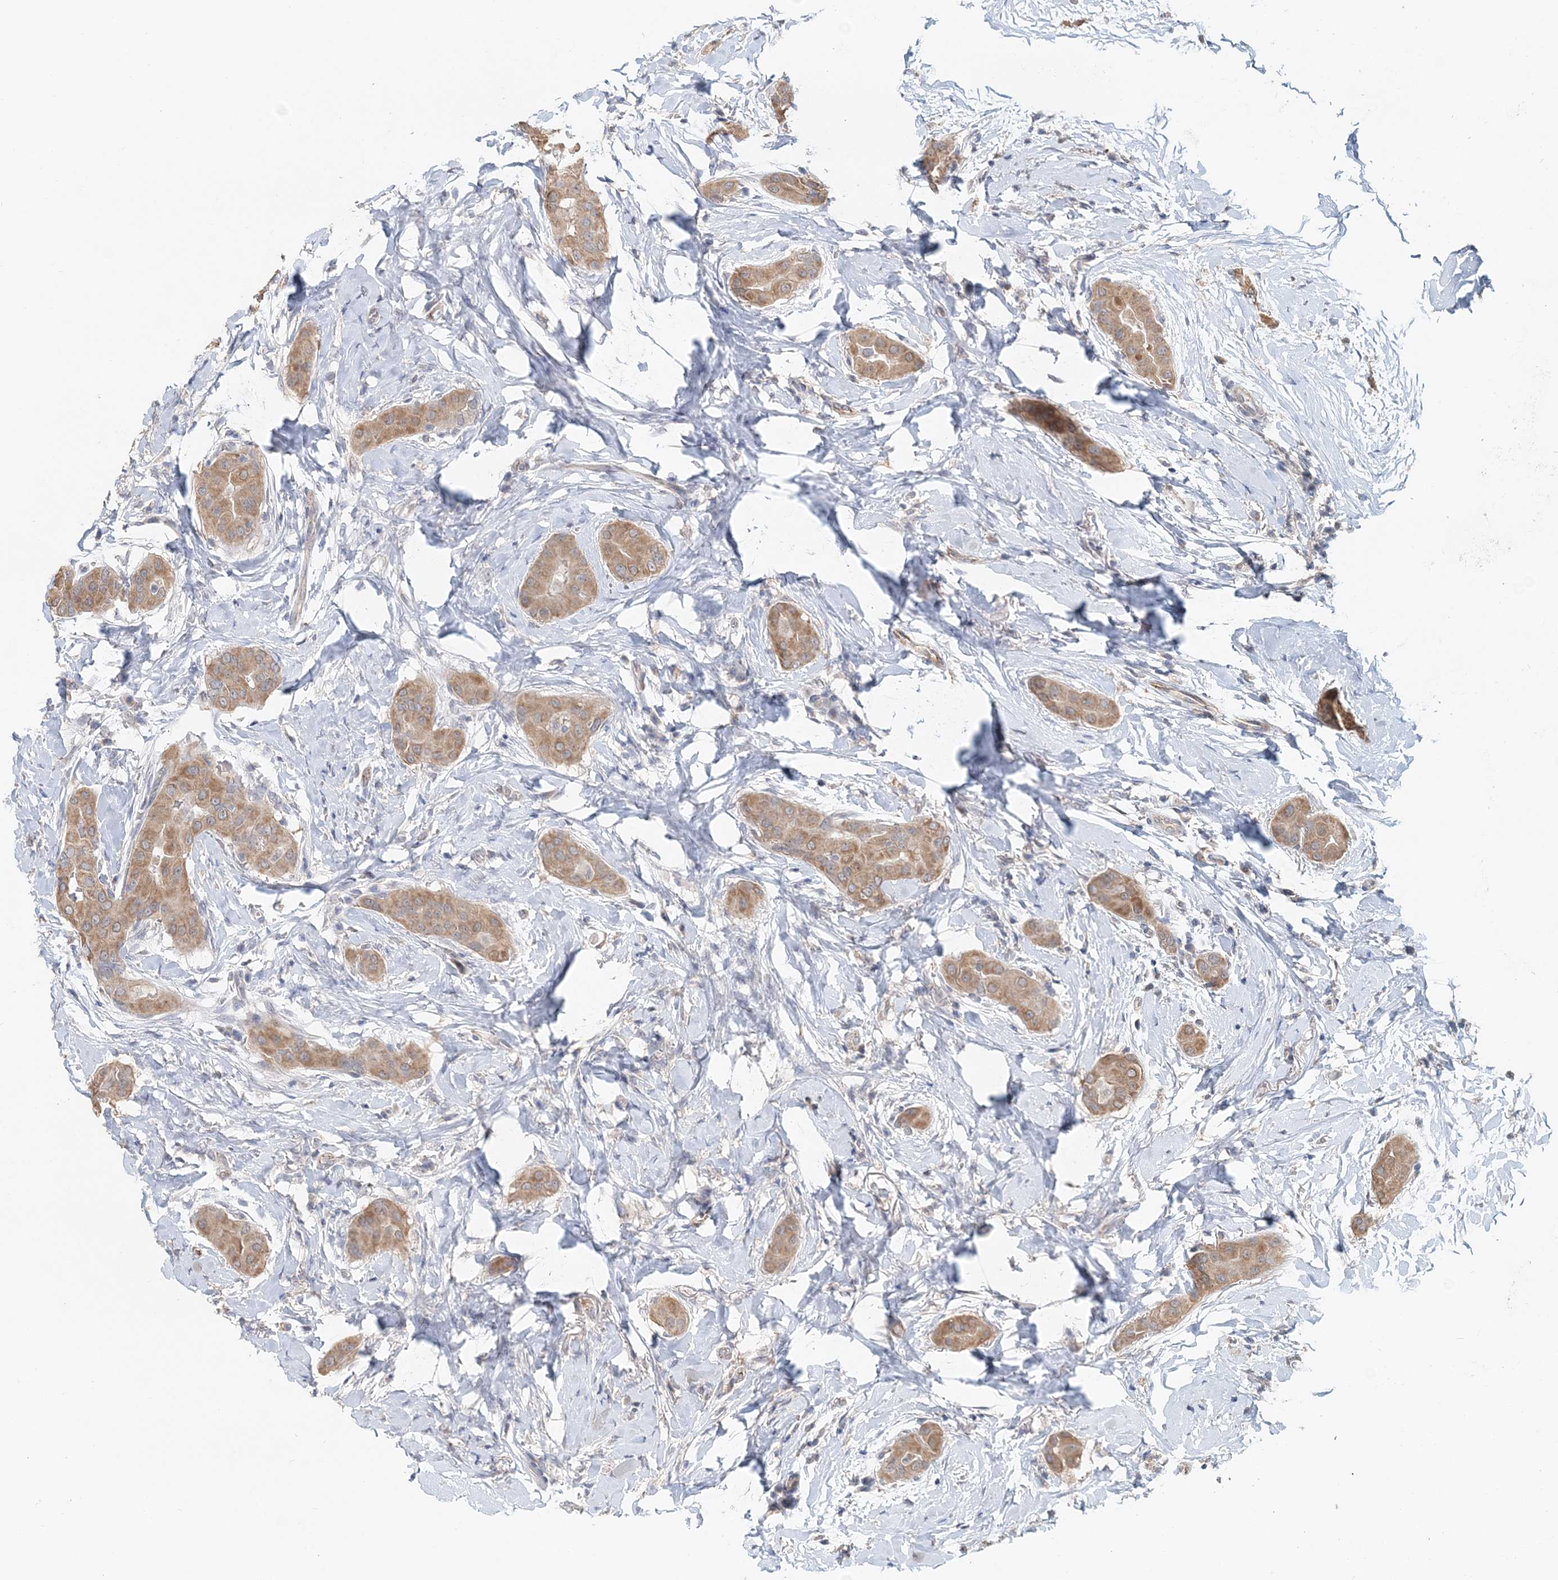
{"staining": {"intensity": "moderate", "quantity": ">75%", "location": "cytoplasmic/membranous"}, "tissue": "thyroid cancer", "cell_type": "Tumor cells", "image_type": "cancer", "snomed": [{"axis": "morphology", "description": "Papillary adenocarcinoma, NOS"}, {"axis": "topography", "description": "Thyroid gland"}], "caption": "The micrograph displays a brown stain indicating the presence of a protein in the cytoplasmic/membranous of tumor cells in thyroid papillary adenocarcinoma.", "gene": "FBXO38", "patient": {"sex": "male", "age": 33}}